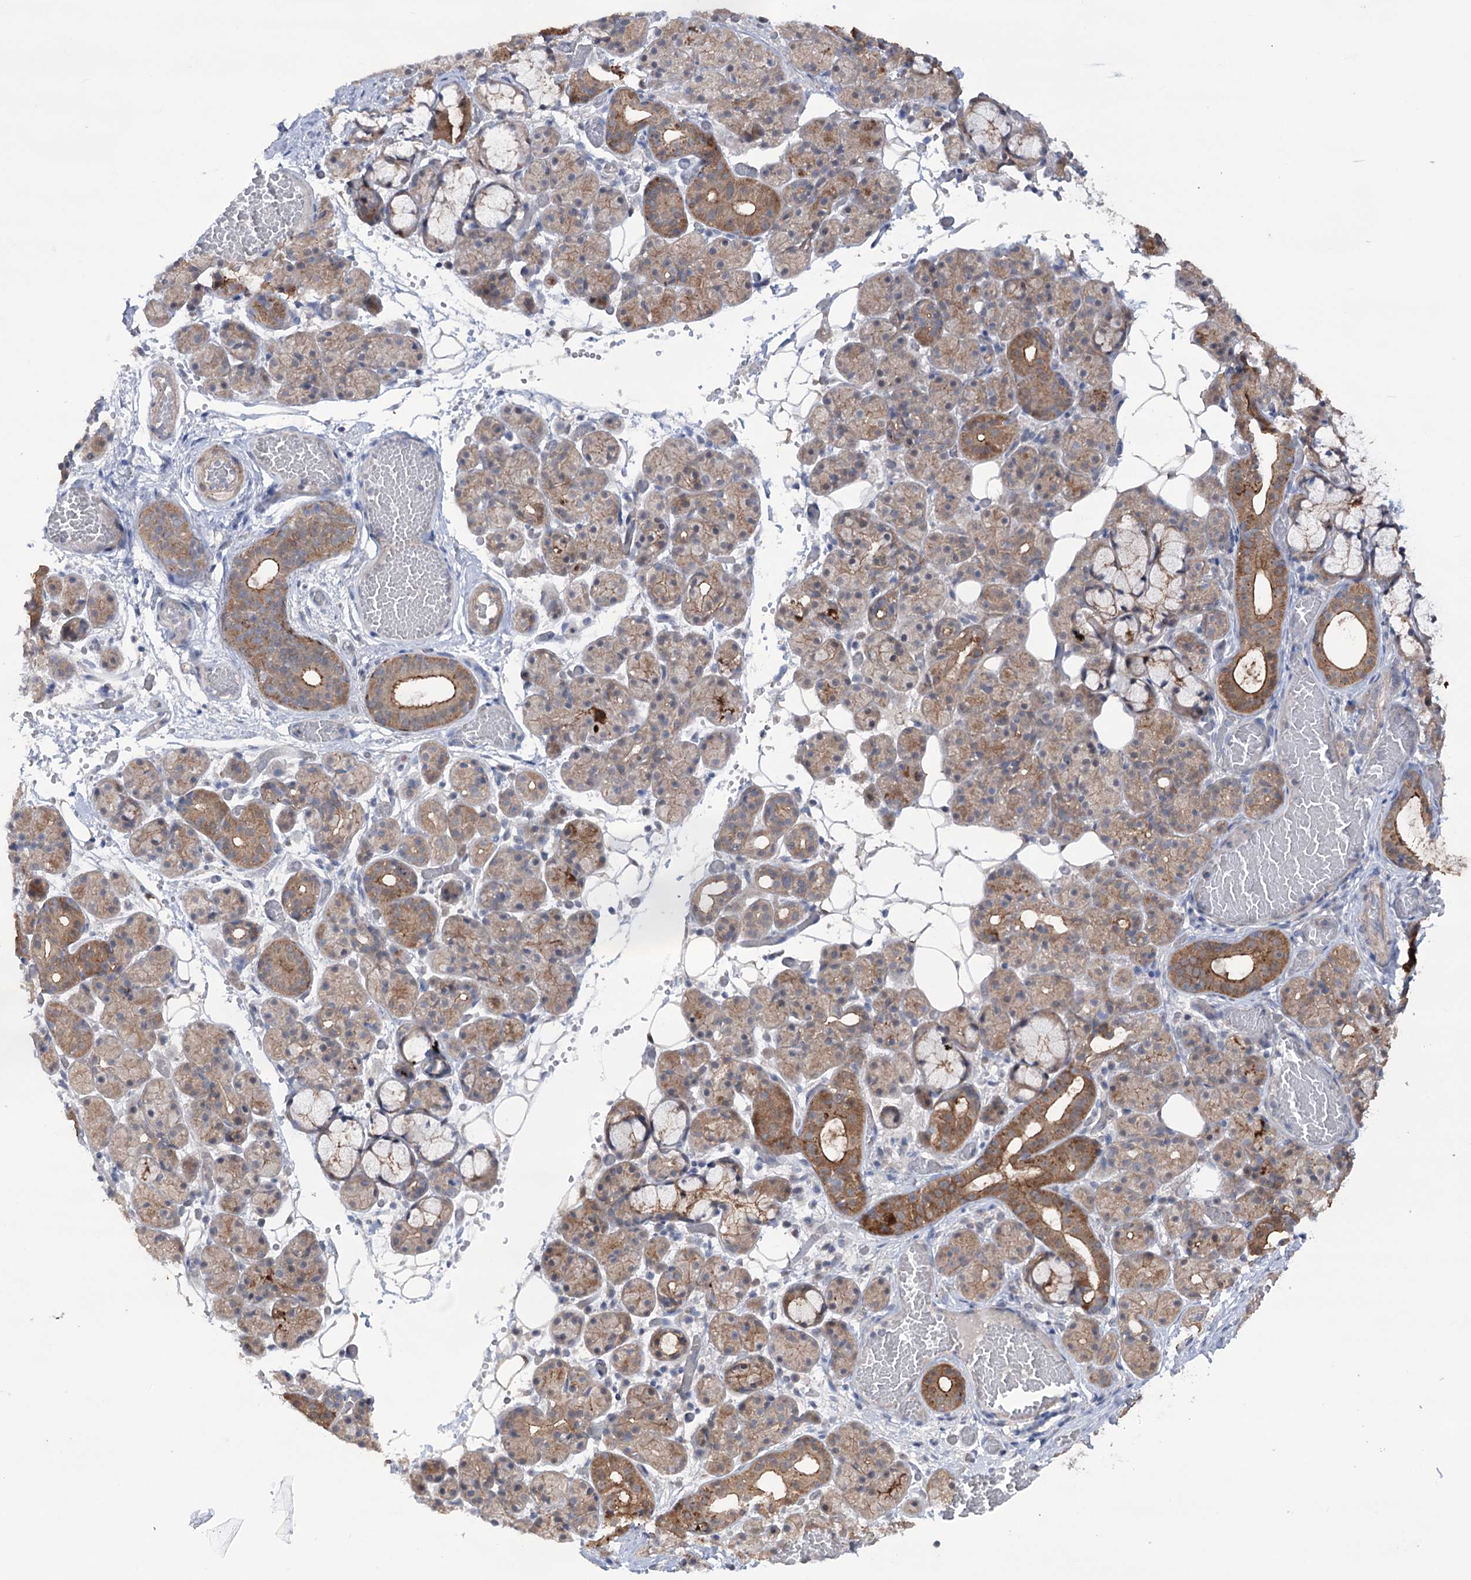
{"staining": {"intensity": "moderate", "quantity": "25%-75%", "location": "cytoplasmic/membranous"}, "tissue": "salivary gland", "cell_type": "Glandular cells", "image_type": "normal", "snomed": [{"axis": "morphology", "description": "Normal tissue, NOS"}, {"axis": "topography", "description": "Salivary gland"}], "caption": "Human salivary gland stained with a brown dye shows moderate cytoplasmic/membranous positive staining in about 25%-75% of glandular cells.", "gene": "TRIM71", "patient": {"sex": "male", "age": 63}}